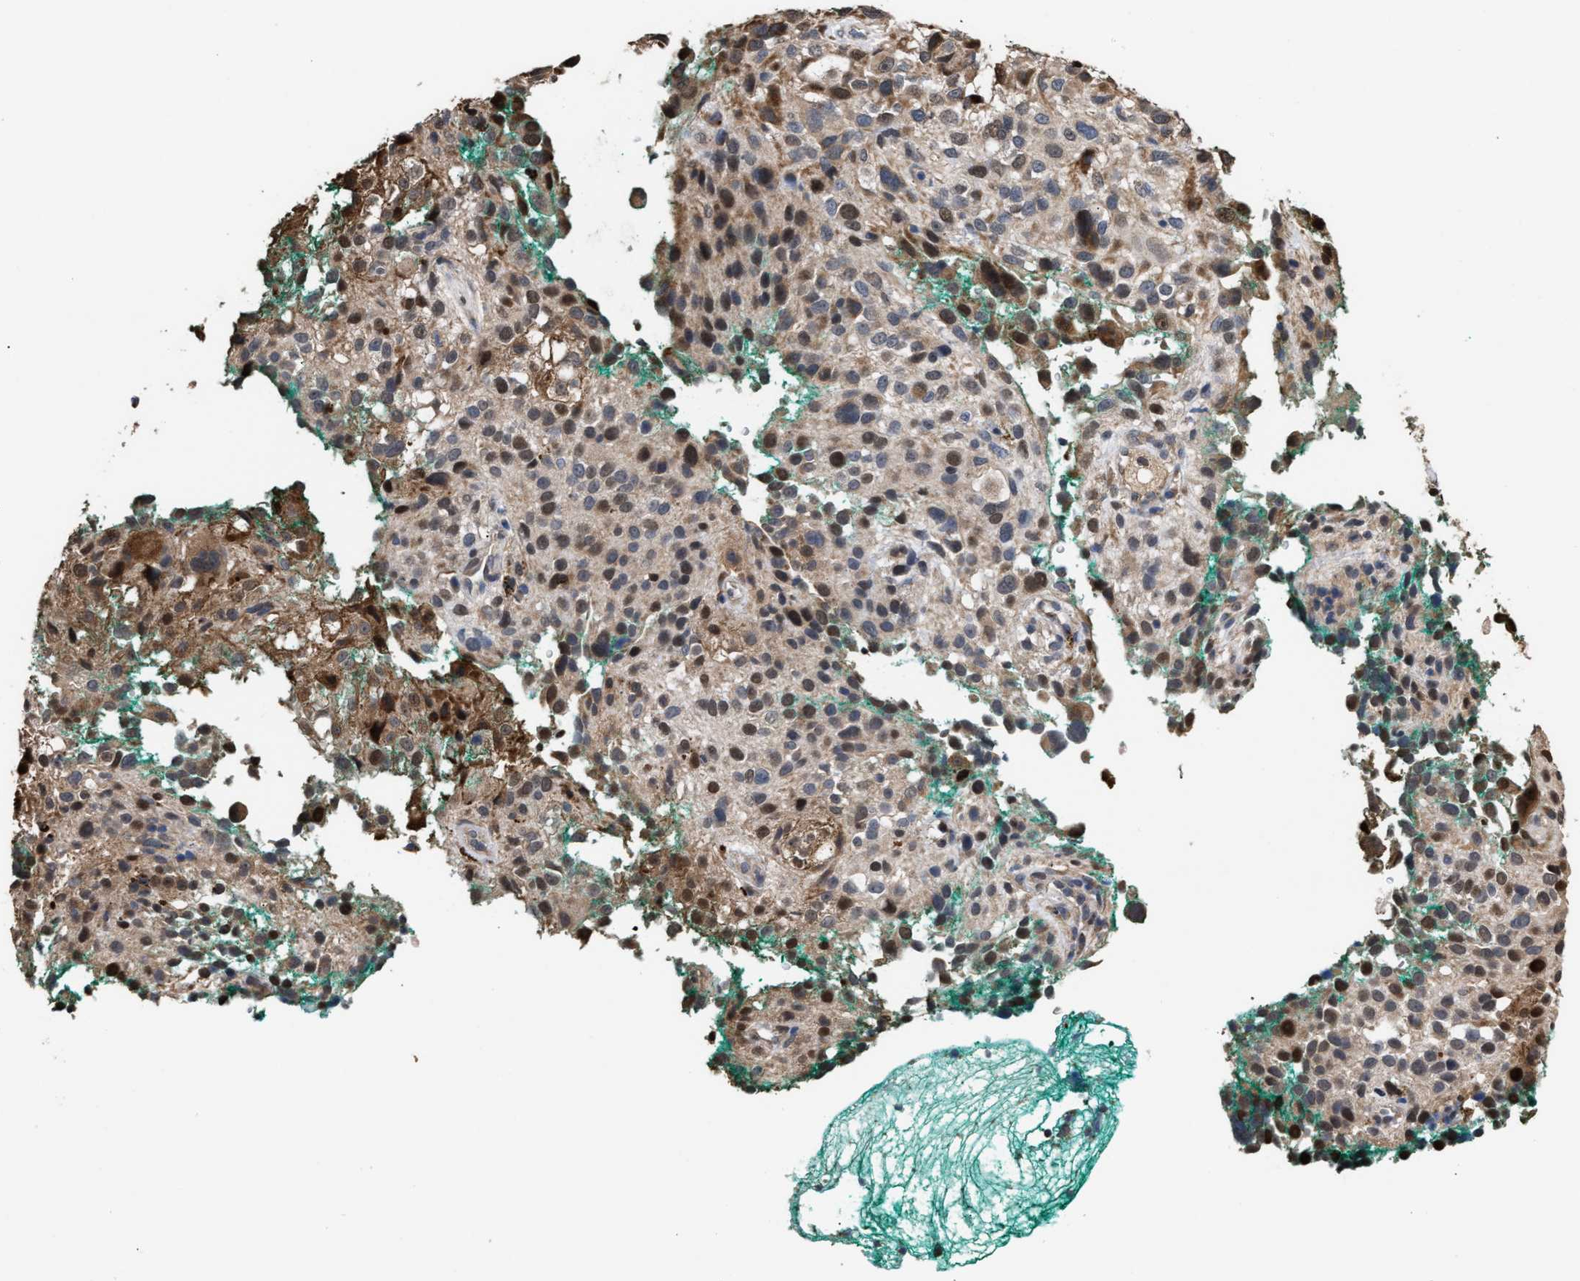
{"staining": {"intensity": "moderate", "quantity": "<25%", "location": "cytoplasmic/membranous"}, "tissue": "melanoma", "cell_type": "Tumor cells", "image_type": "cancer", "snomed": [{"axis": "morphology", "description": "Necrosis, NOS"}, {"axis": "morphology", "description": "Malignant melanoma, NOS"}, {"axis": "topography", "description": "Skin"}], "caption": "A brown stain shows moderate cytoplasmic/membranous positivity of a protein in malignant melanoma tumor cells.", "gene": "GOSR1", "patient": {"sex": "female", "age": 87}}